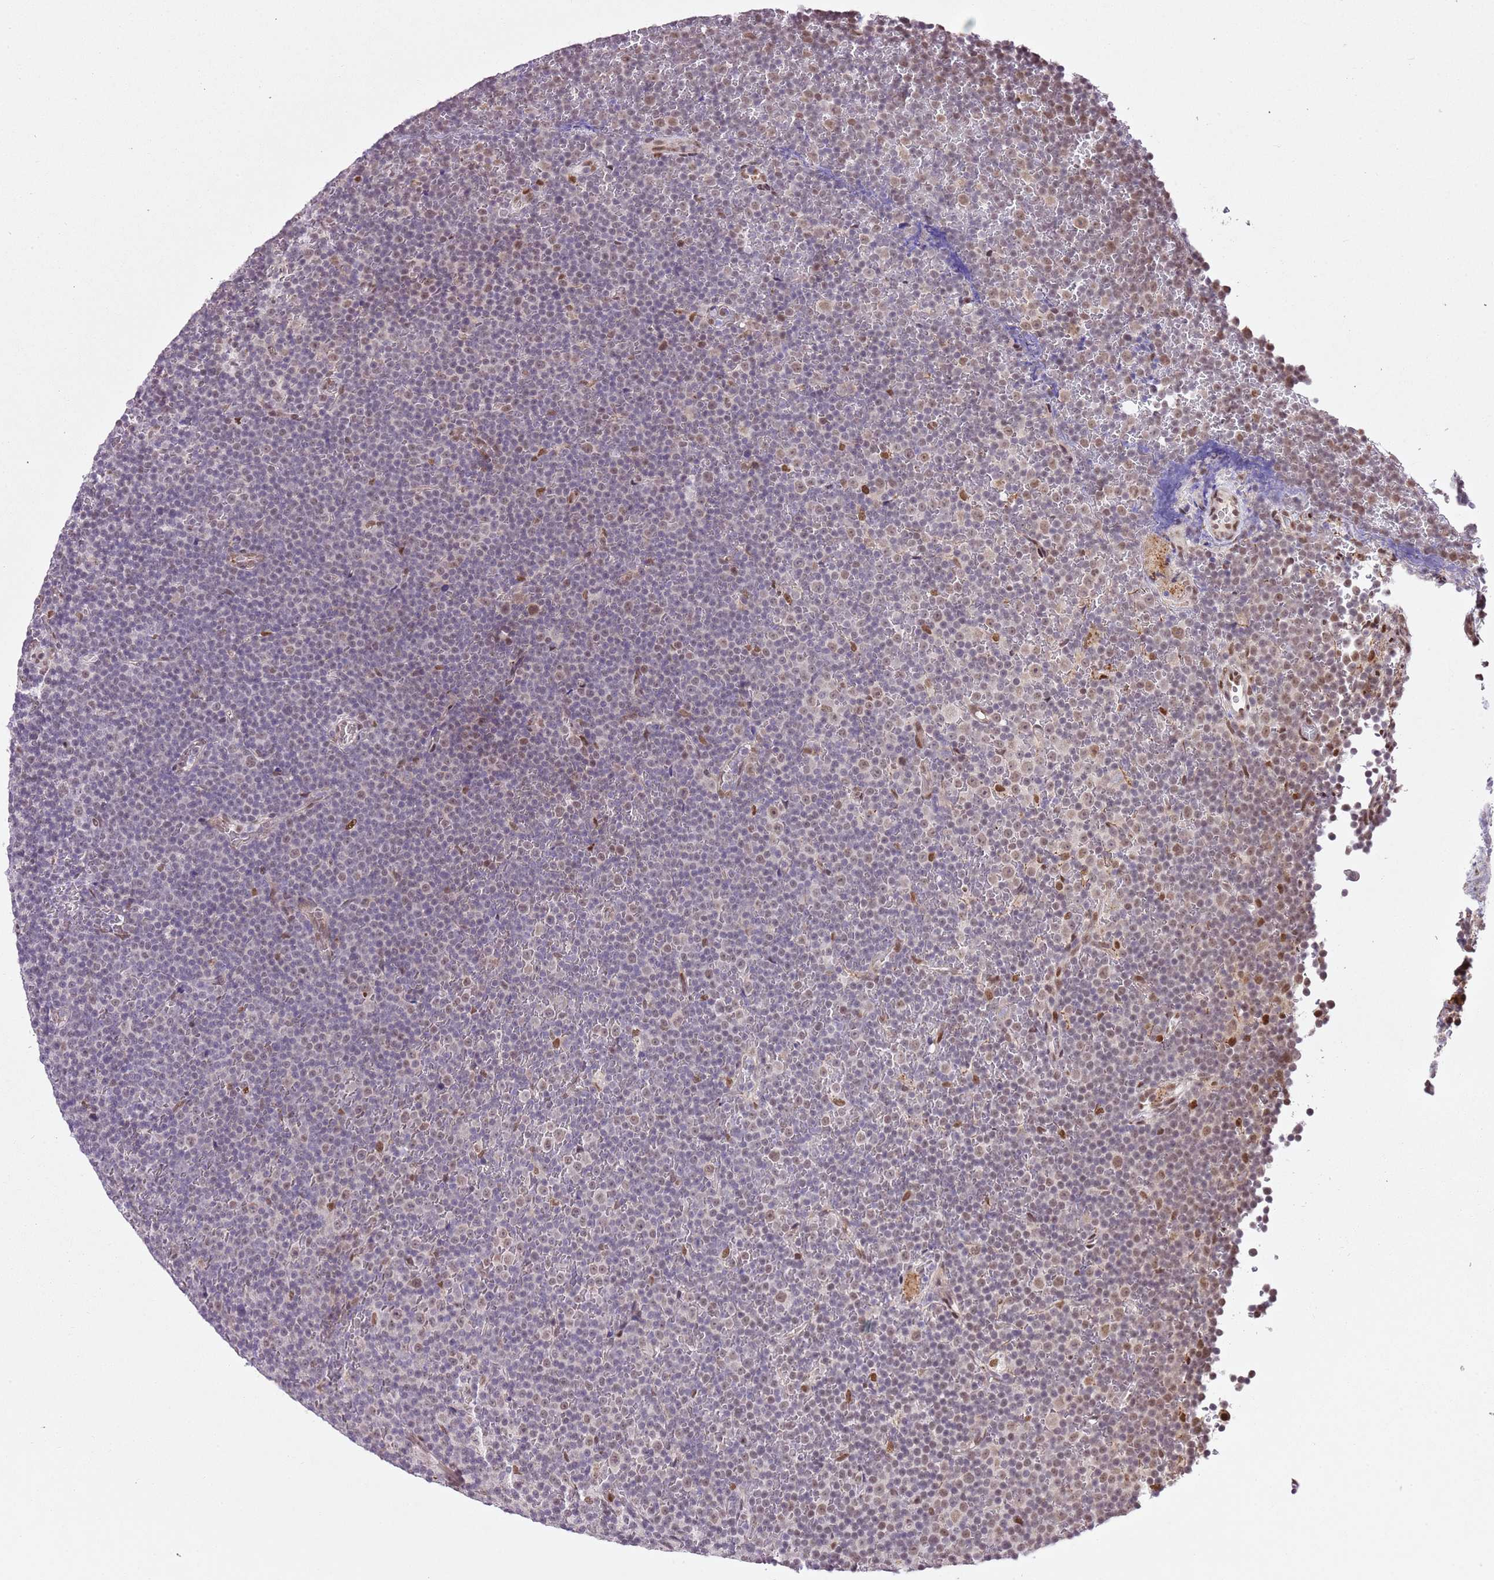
{"staining": {"intensity": "weak", "quantity": "<25%", "location": "nuclear"}, "tissue": "lymphoma", "cell_type": "Tumor cells", "image_type": "cancer", "snomed": [{"axis": "morphology", "description": "Malignant lymphoma, non-Hodgkin's type, Low grade"}, {"axis": "topography", "description": "Lymph node"}], "caption": "This photomicrograph is of lymphoma stained with immunohistochemistry (IHC) to label a protein in brown with the nuclei are counter-stained blue. There is no expression in tumor cells.", "gene": "NACC2", "patient": {"sex": "female", "age": 67}}